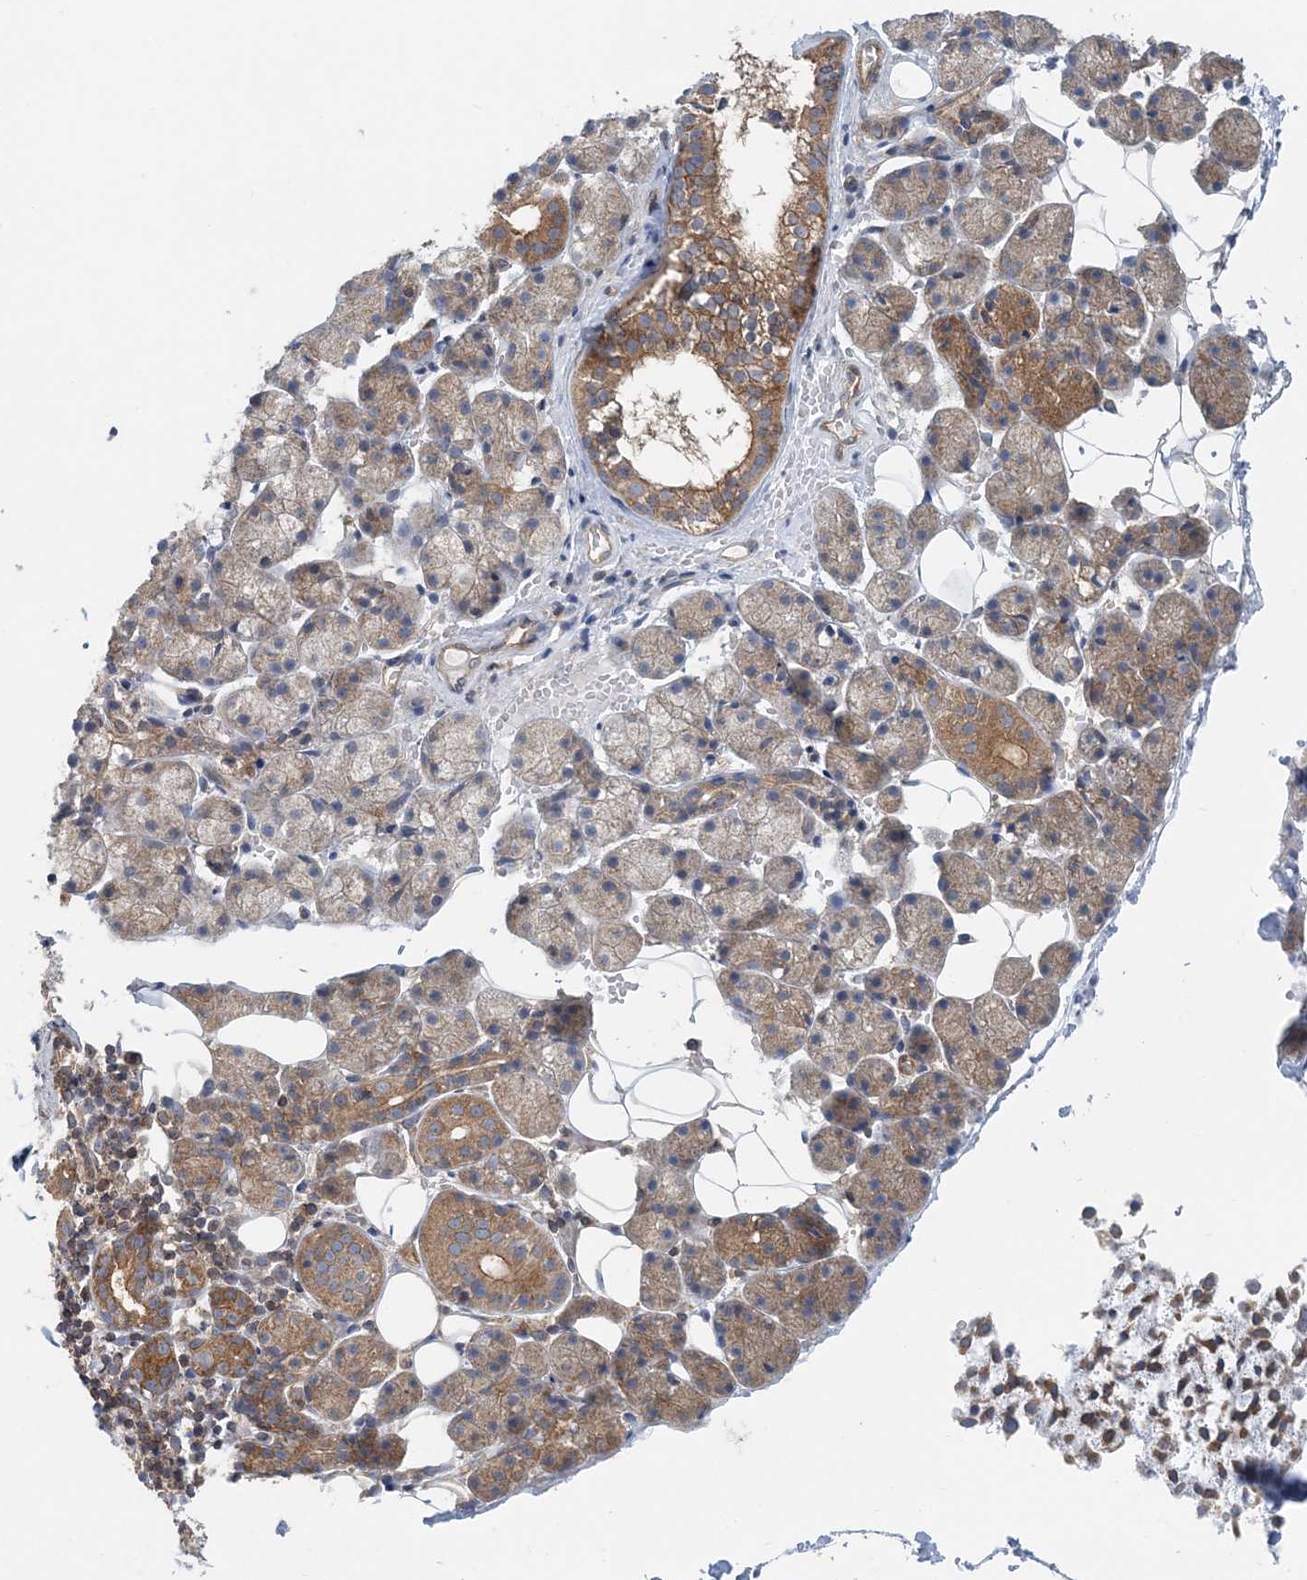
{"staining": {"intensity": "moderate", "quantity": "25%-75%", "location": "cytoplasmic/membranous"}, "tissue": "salivary gland", "cell_type": "Glandular cells", "image_type": "normal", "snomed": [{"axis": "morphology", "description": "Normal tissue, NOS"}, {"axis": "topography", "description": "Salivary gland"}], "caption": "Glandular cells demonstrate medium levels of moderate cytoplasmic/membranous expression in about 25%-75% of cells in normal salivary gland.", "gene": "MOB4", "patient": {"sex": "female", "age": 33}}